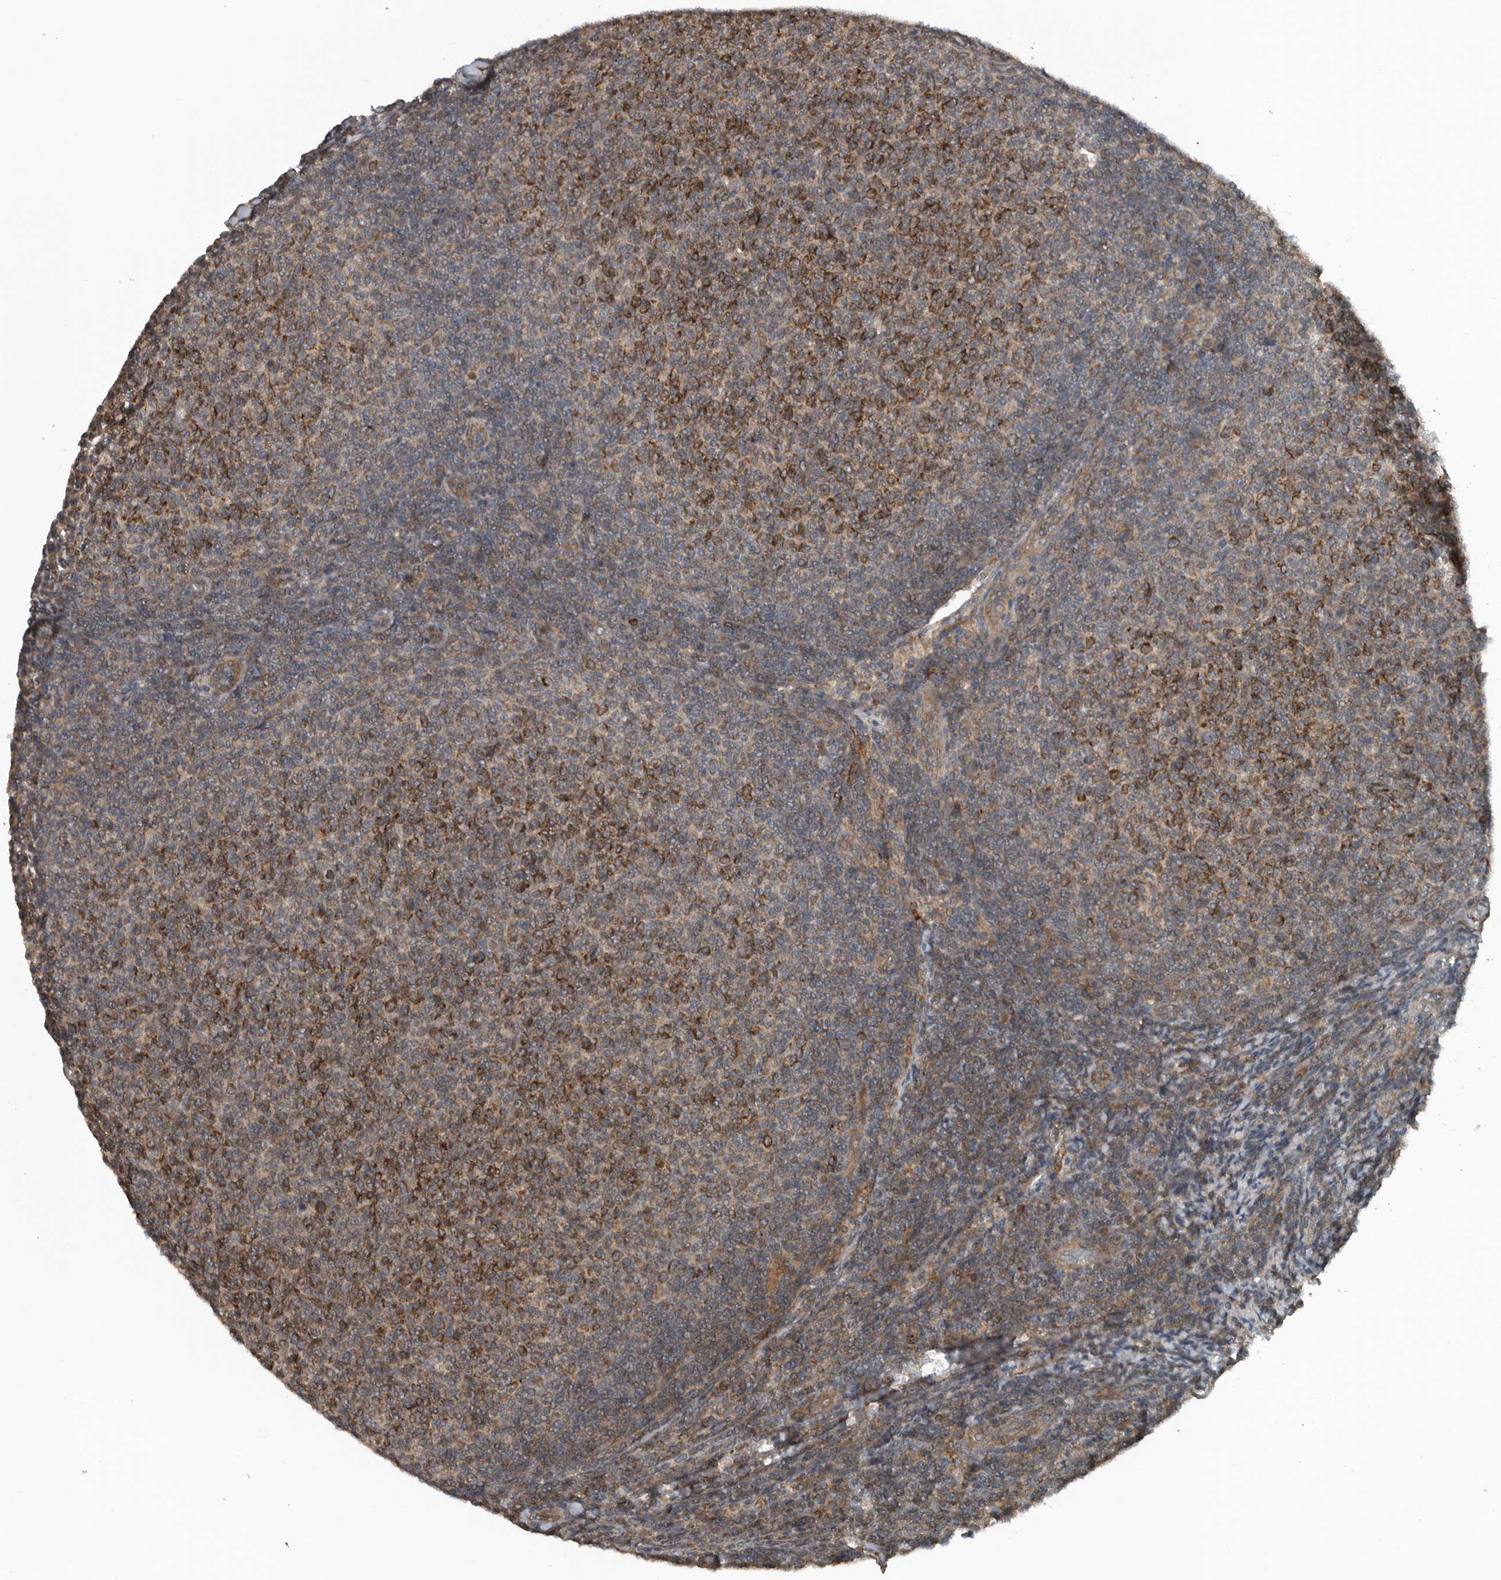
{"staining": {"intensity": "strong", "quantity": "25%-75%", "location": "cytoplasmic/membranous"}, "tissue": "lymphoma", "cell_type": "Tumor cells", "image_type": "cancer", "snomed": [{"axis": "morphology", "description": "Malignant lymphoma, non-Hodgkin's type, Low grade"}, {"axis": "topography", "description": "Lymph node"}], "caption": "Protein positivity by immunohistochemistry (IHC) displays strong cytoplasmic/membranous positivity in approximately 25%-75% of tumor cells in malignant lymphoma, non-Hodgkin's type (low-grade).", "gene": "AMFR", "patient": {"sex": "male", "age": 66}}